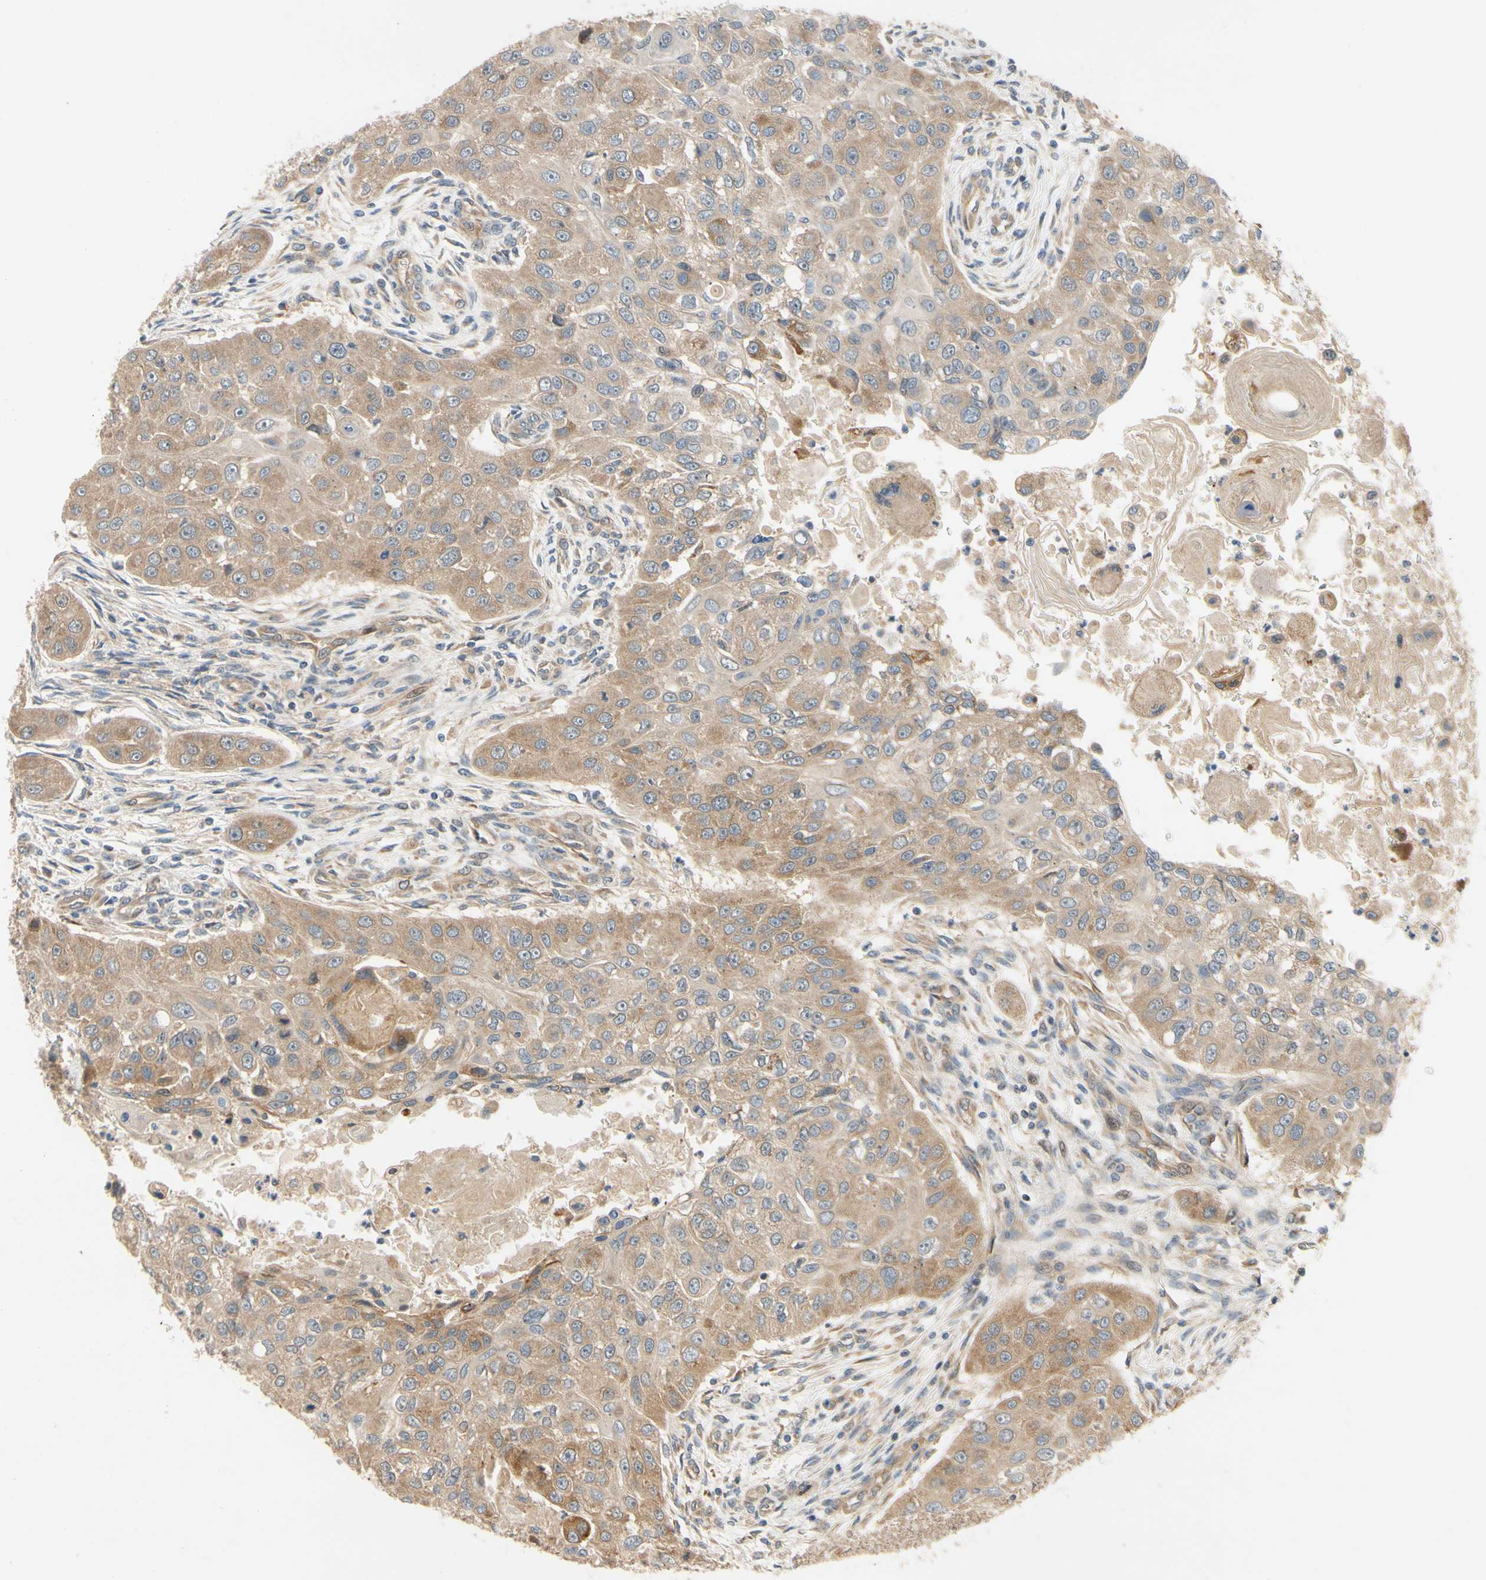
{"staining": {"intensity": "moderate", "quantity": ">75%", "location": "cytoplasmic/membranous"}, "tissue": "head and neck cancer", "cell_type": "Tumor cells", "image_type": "cancer", "snomed": [{"axis": "morphology", "description": "Normal tissue, NOS"}, {"axis": "morphology", "description": "Squamous cell carcinoma, NOS"}, {"axis": "topography", "description": "Skeletal muscle"}, {"axis": "topography", "description": "Head-Neck"}], "caption": "Immunohistochemical staining of human head and neck cancer demonstrates moderate cytoplasmic/membranous protein staining in about >75% of tumor cells. (DAB (3,3'-diaminobenzidine) = brown stain, brightfield microscopy at high magnification).", "gene": "TDRP", "patient": {"sex": "male", "age": 51}}